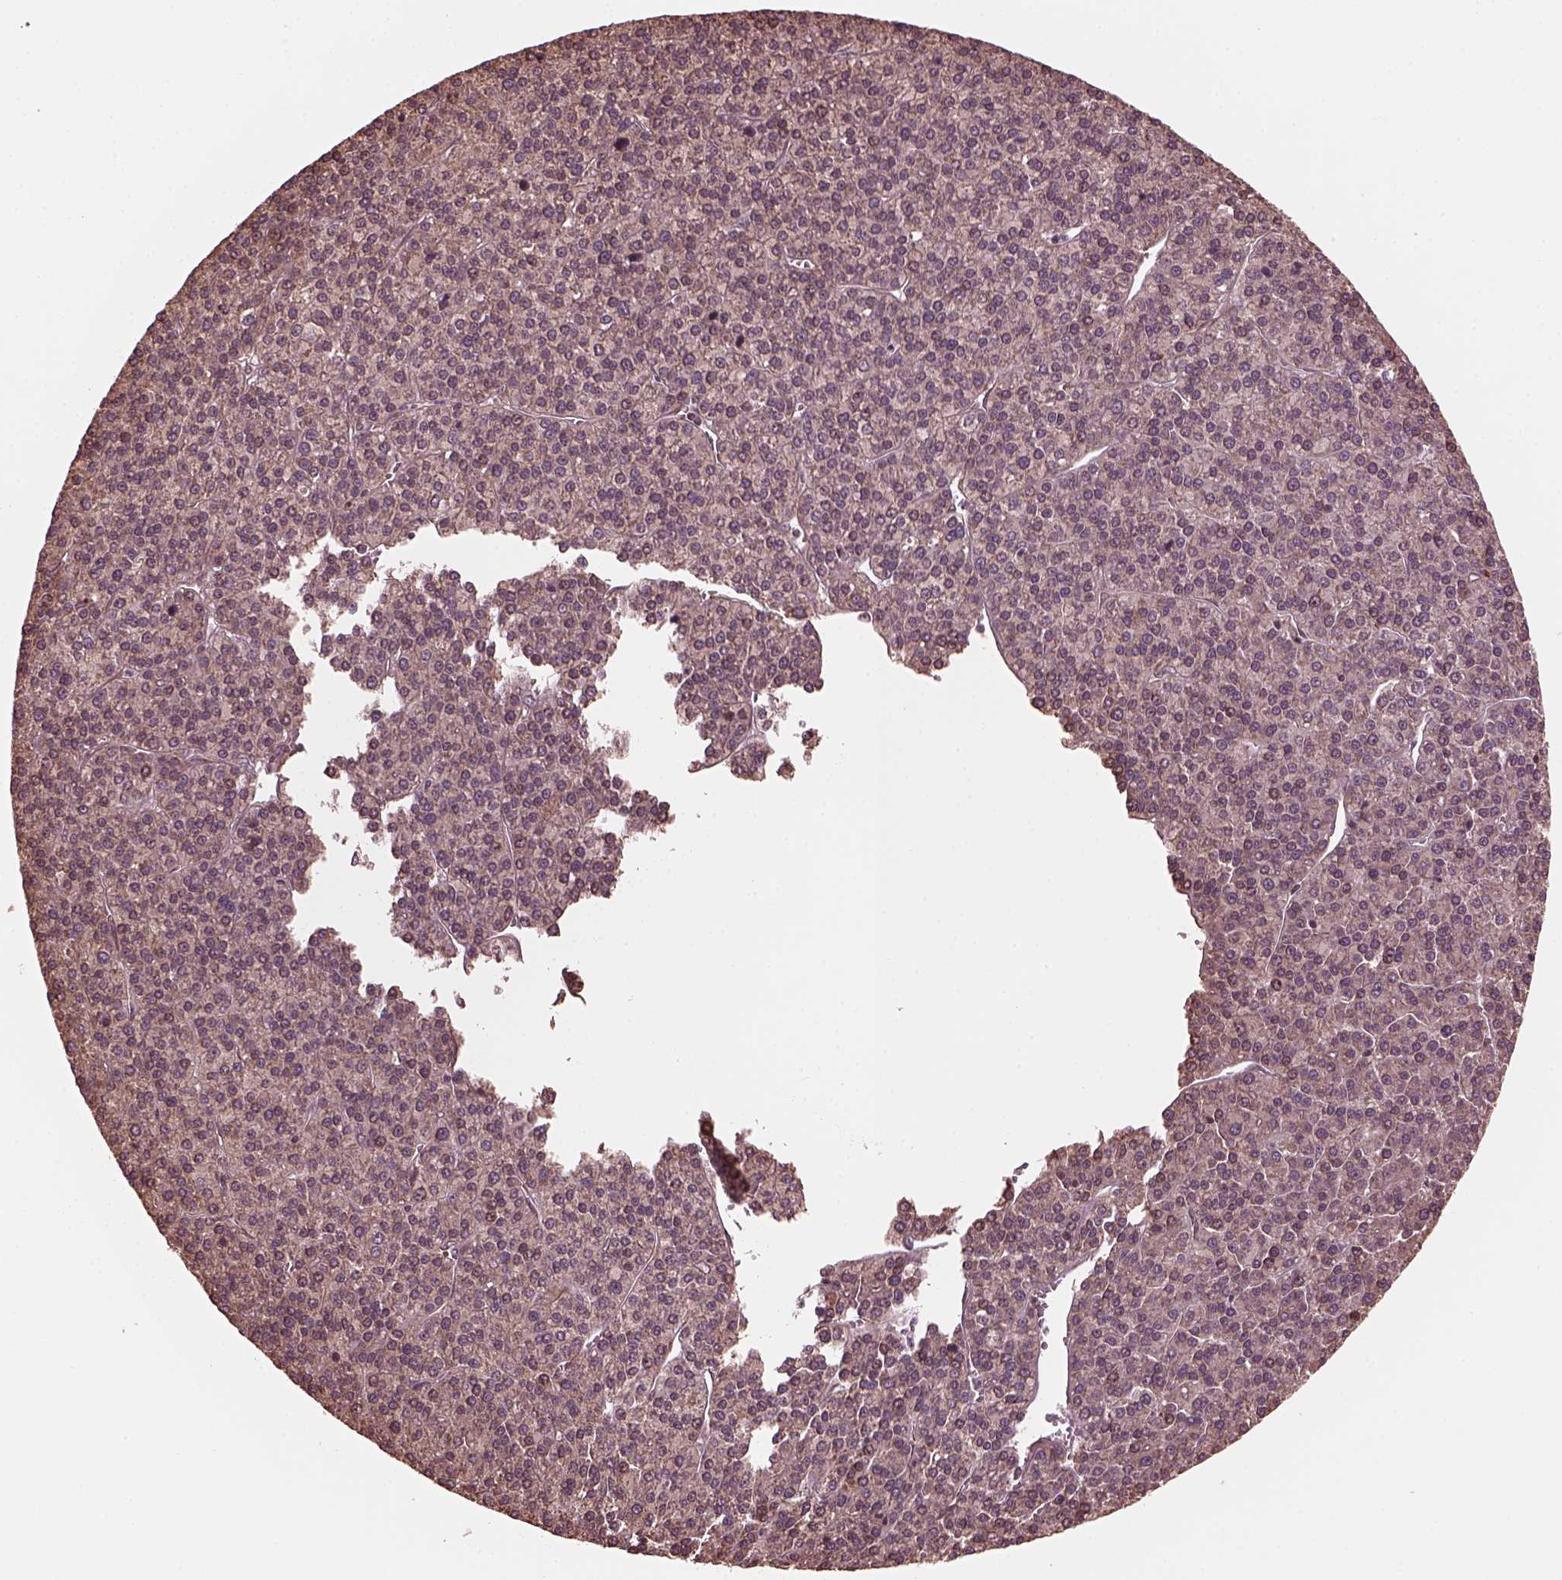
{"staining": {"intensity": "weak", "quantity": "25%-75%", "location": "cytoplasmic/membranous"}, "tissue": "liver cancer", "cell_type": "Tumor cells", "image_type": "cancer", "snomed": [{"axis": "morphology", "description": "Carcinoma, Hepatocellular, NOS"}, {"axis": "topography", "description": "Liver"}], "caption": "Hepatocellular carcinoma (liver) stained for a protein shows weak cytoplasmic/membranous positivity in tumor cells.", "gene": "ZNF292", "patient": {"sex": "female", "age": 58}}